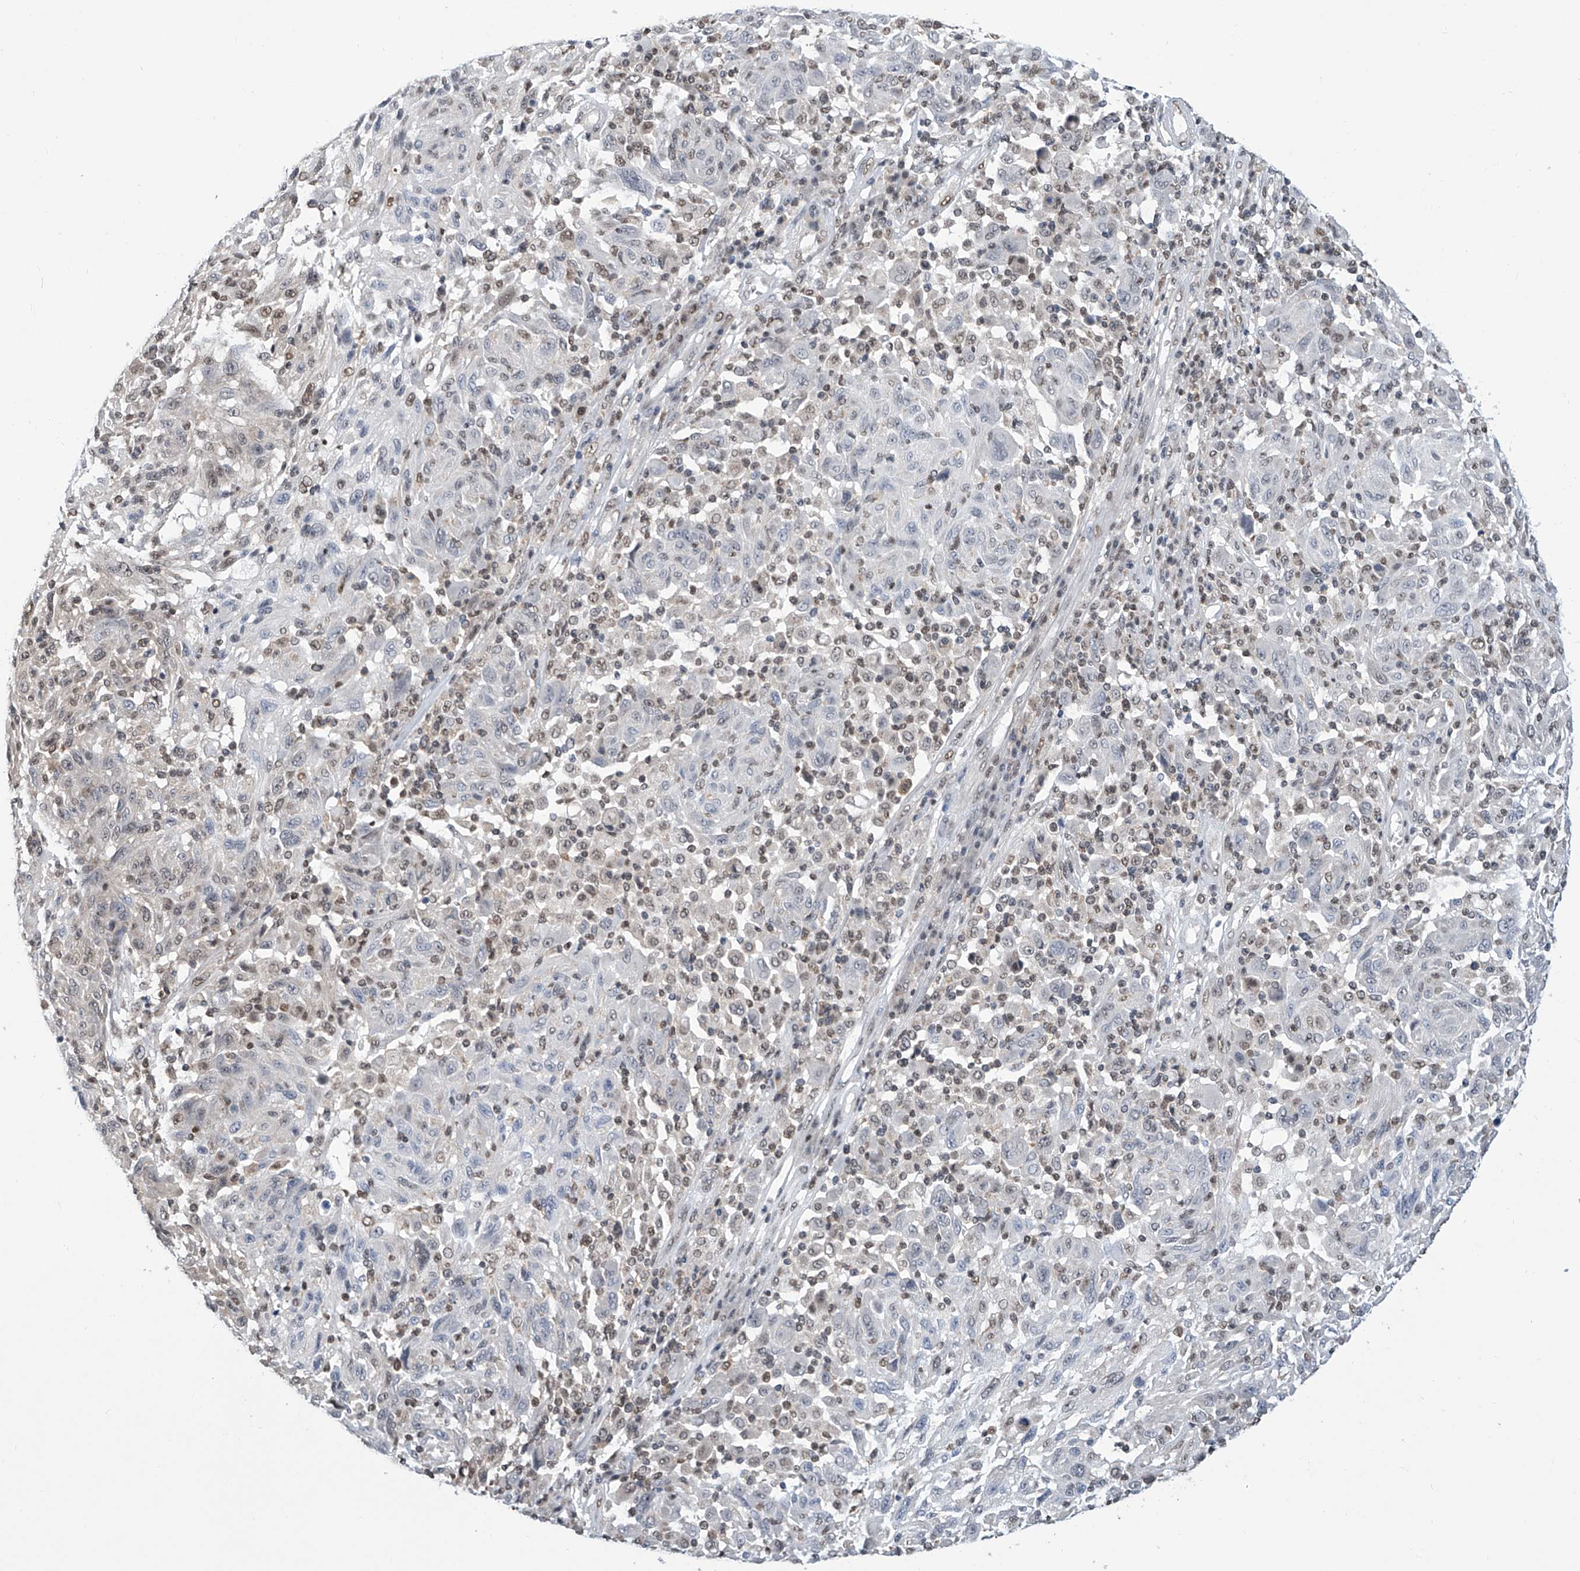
{"staining": {"intensity": "negative", "quantity": "none", "location": "none"}, "tissue": "melanoma", "cell_type": "Tumor cells", "image_type": "cancer", "snomed": [{"axis": "morphology", "description": "Malignant melanoma, NOS"}, {"axis": "topography", "description": "Skin"}], "caption": "Human malignant melanoma stained for a protein using IHC shows no positivity in tumor cells.", "gene": "SREBF2", "patient": {"sex": "male", "age": 53}}